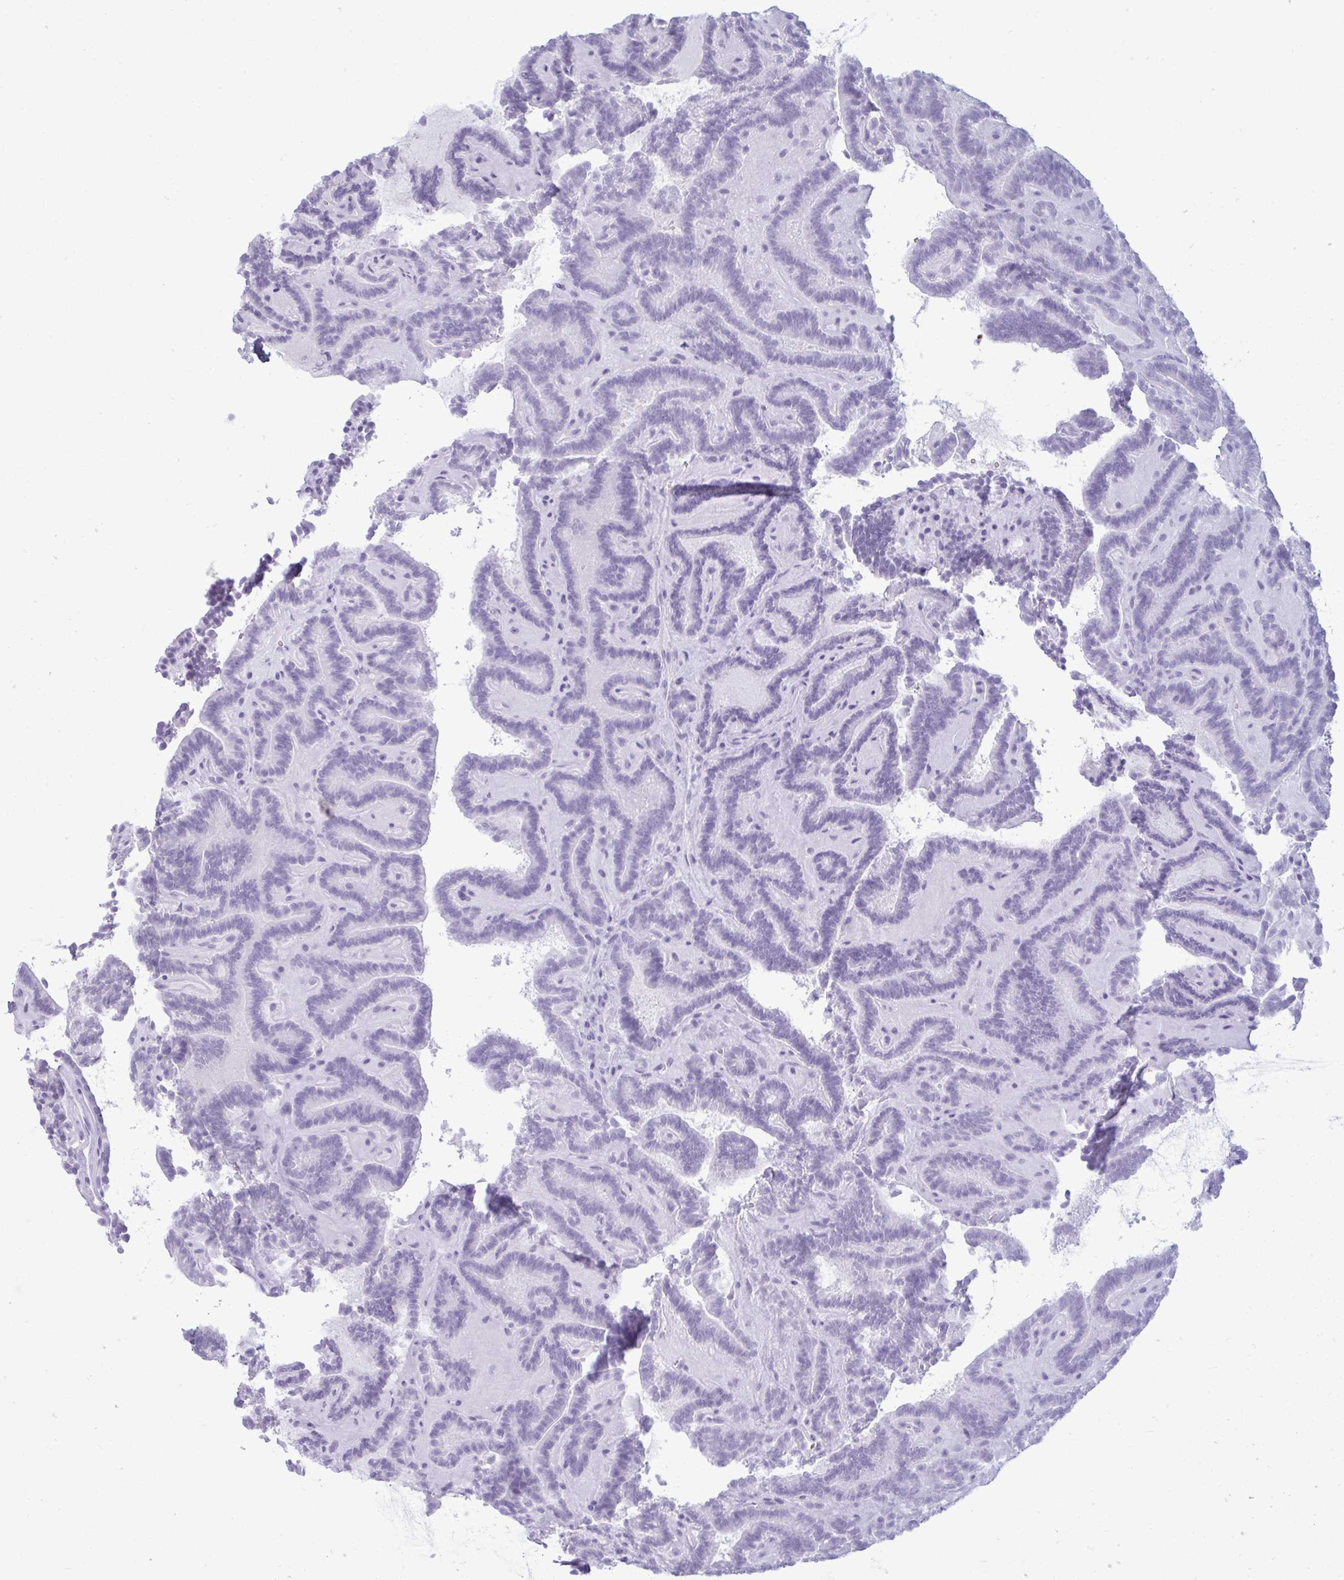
{"staining": {"intensity": "negative", "quantity": "none", "location": "none"}, "tissue": "thyroid cancer", "cell_type": "Tumor cells", "image_type": "cancer", "snomed": [{"axis": "morphology", "description": "Papillary adenocarcinoma, NOS"}, {"axis": "topography", "description": "Thyroid gland"}], "caption": "A histopathology image of thyroid cancer stained for a protein displays no brown staining in tumor cells. The staining was performed using DAB to visualize the protein expression in brown, while the nuclei were stained in blue with hematoxylin (Magnification: 20x).", "gene": "ANKRD60", "patient": {"sex": "female", "age": 21}}